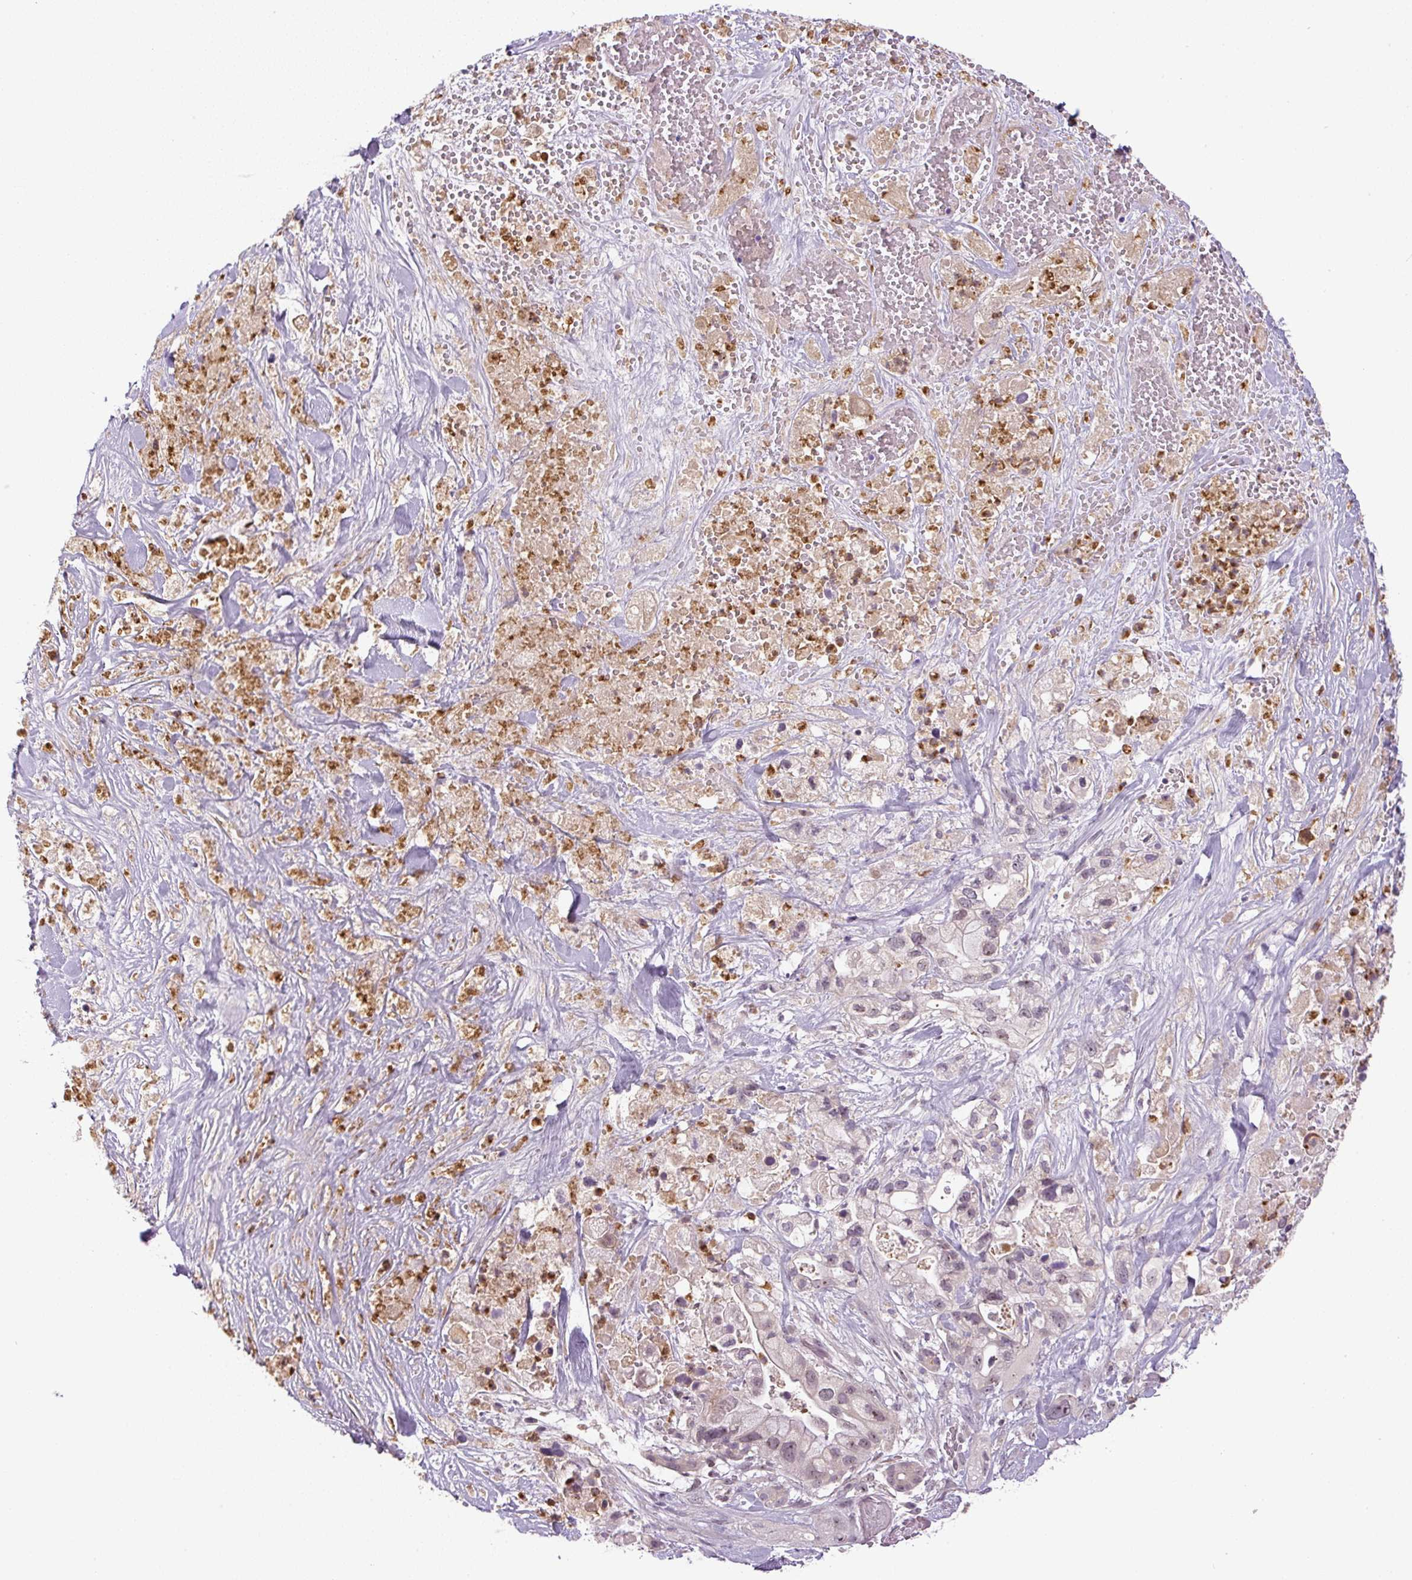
{"staining": {"intensity": "weak", "quantity": "<25%", "location": "nuclear"}, "tissue": "pancreatic cancer", "cell_type": "Tumor cells", "image_type": "cancer", "snomed": [{"axis": "morphology", "description": "Adenocarcinoma, NOS"}, {"axis": "topography", "description": "Pancreas"}], "caption": "DAB (3,3'-diaminobenzidine) immunohistochemical staining of human adenocarcinoma (pancreatic) exhibits no significant positivity in tumor cells.", "gene": "SGF29", "patient": {"sex": "male", "age": 44}}